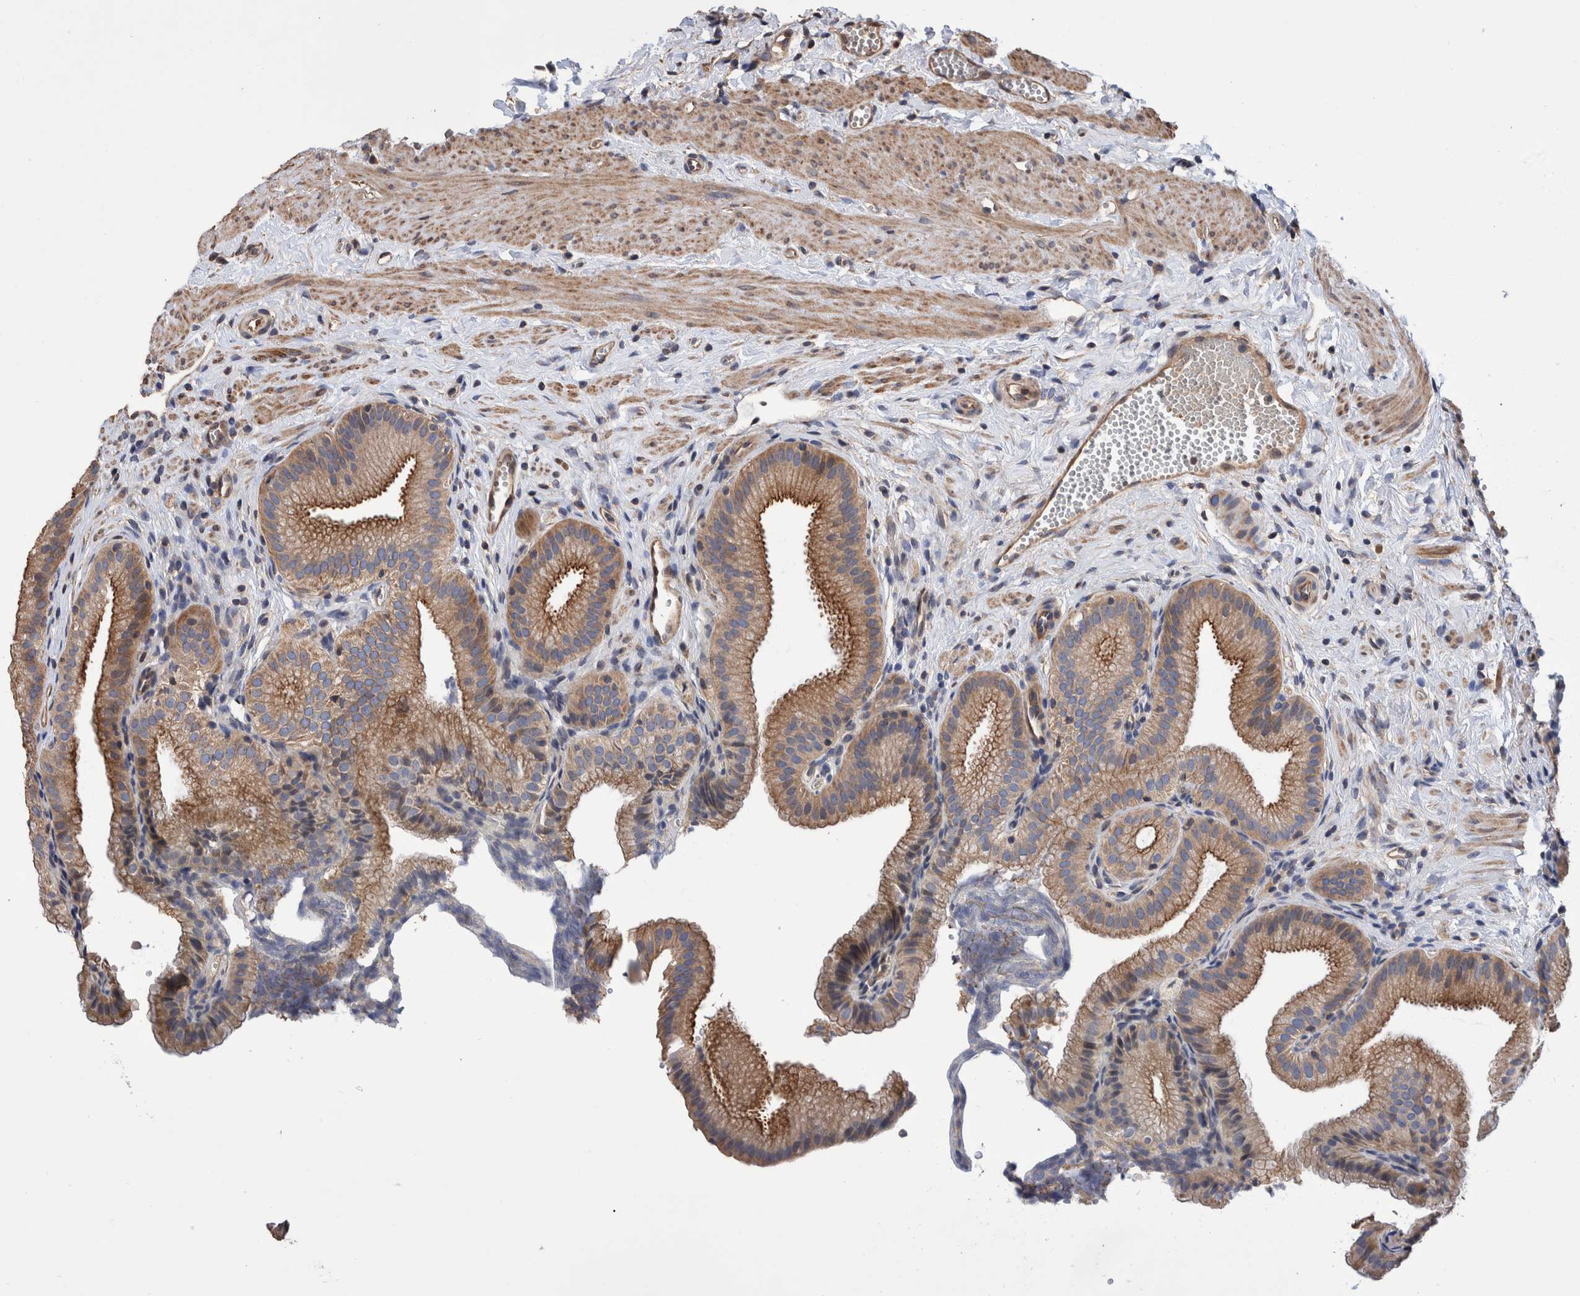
{"staining": {"intensity": "moderate", "quantity": ">75%", "location": "cytoplasmic/membranous"}, "tissue": "gallbladder", "cell_type": "Glandular cells", "image_type": "normal", "snomed": [{"axis": "morphology", "description": "Normal tissue, NOS"}, {"axis": "topography", "description": "Gallbladder"}], "caption": "High-power microscopy captured an immunohistochemistry micrograph of normal gallbladder, revealing moderate cytoplasmic/membranous positivity in approximately >75% of glandular cells.", "gene": "SLC45A4", "patient": {"sex": "male", "age": 38}}